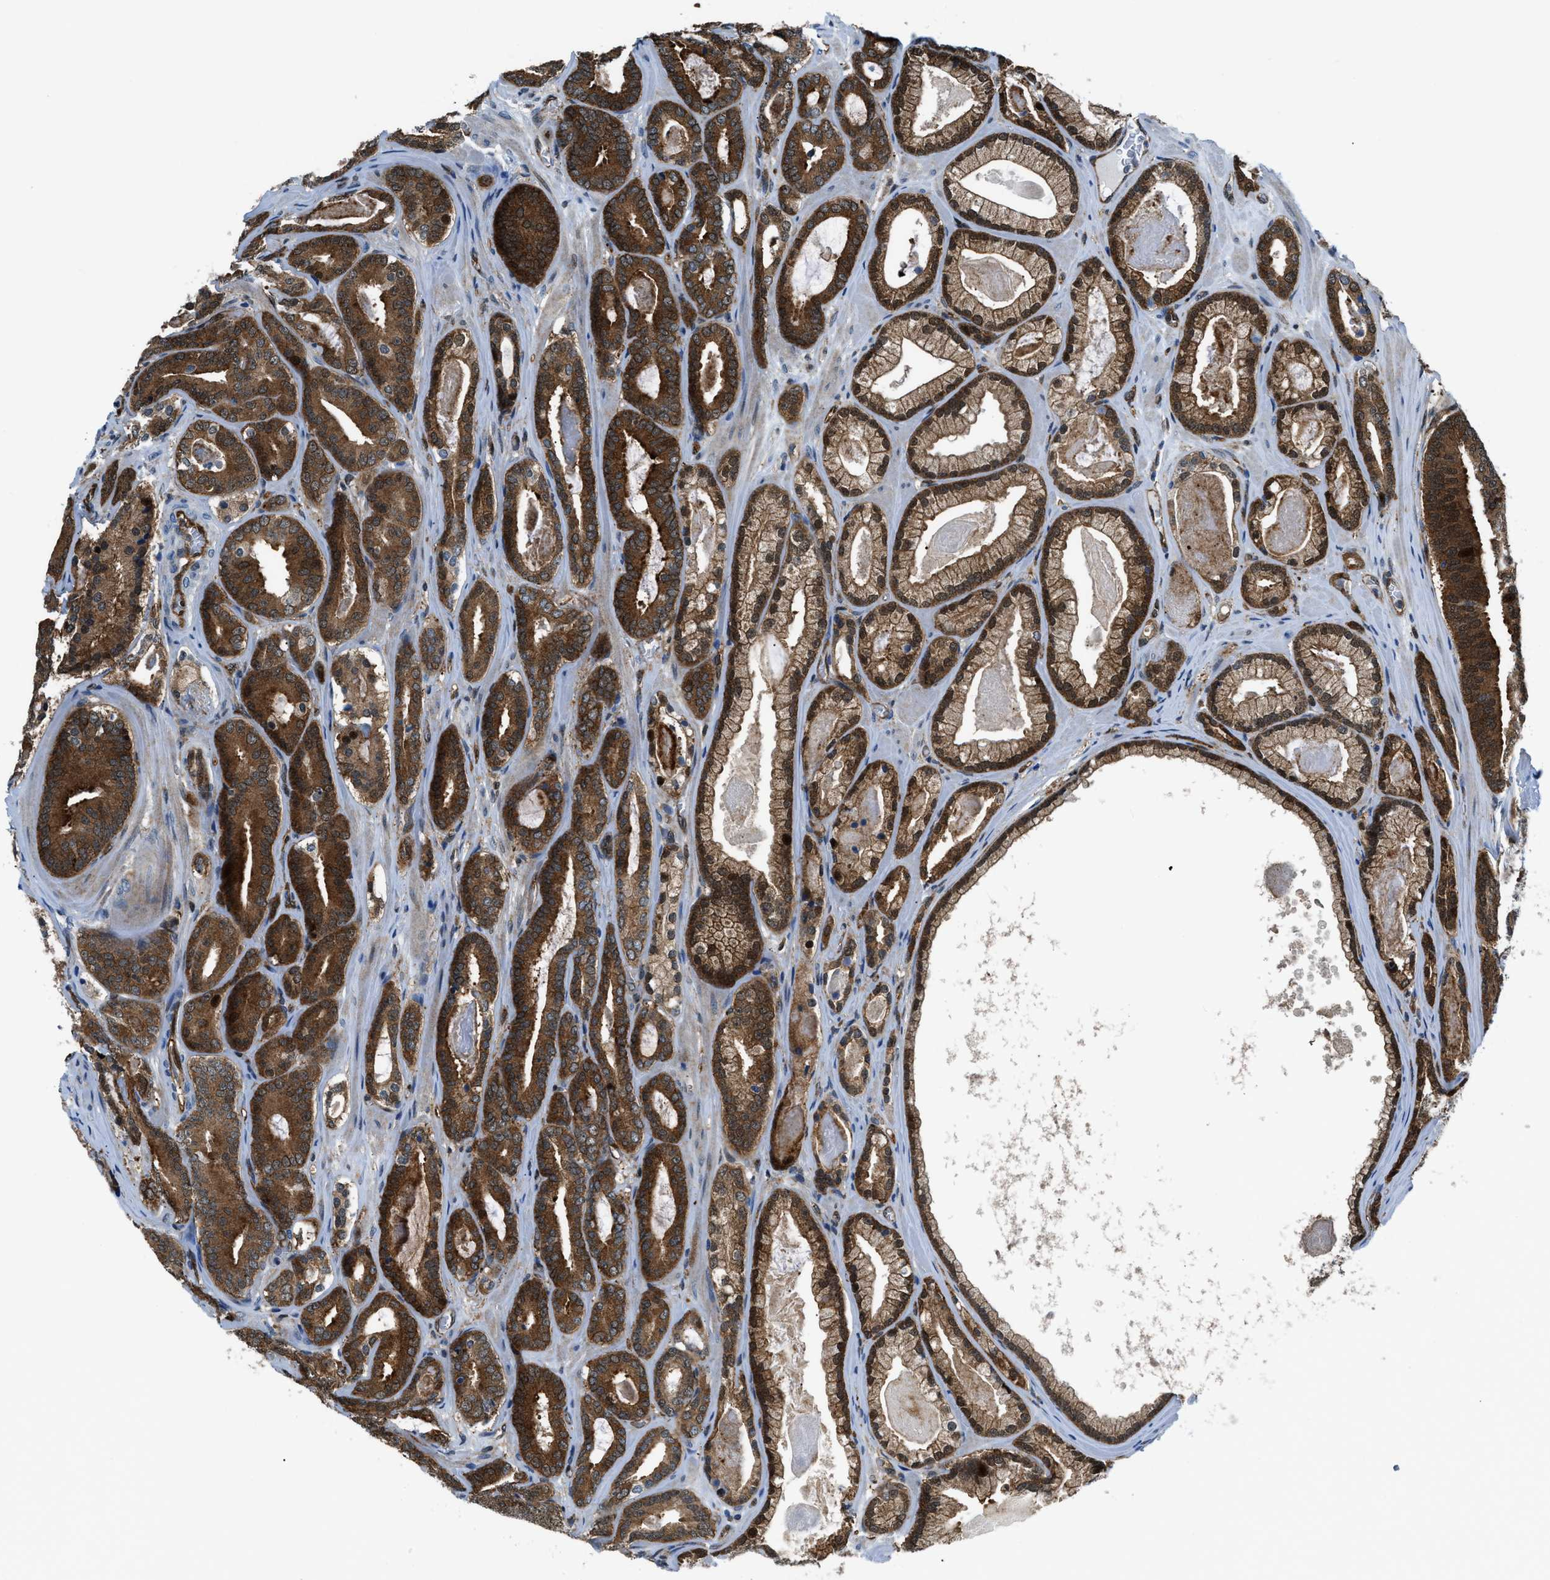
{"staining": {"intensity": "strong", "quantity": "25%-75%", "location": "cytoplasmic/membranous"}, "tissue": "prostate cancer", "cell_type": "Tumor cells", "image_type": "cancer", "snomed": [{"axis": "morphology", "description": "Adenocarcinoma, High grade"}, {"axis": "topography", "description": "Prostate"}], "caption": "Immunohistochemistry photomicrograph of prostate cancer stained for a protein (brown), which reveals high levels of strong cytoplasmic/membranous staining in about 25%-75% of tumor cells.", "gene": "YWHAE", "patient": {"sex": "male", "age": 60}}